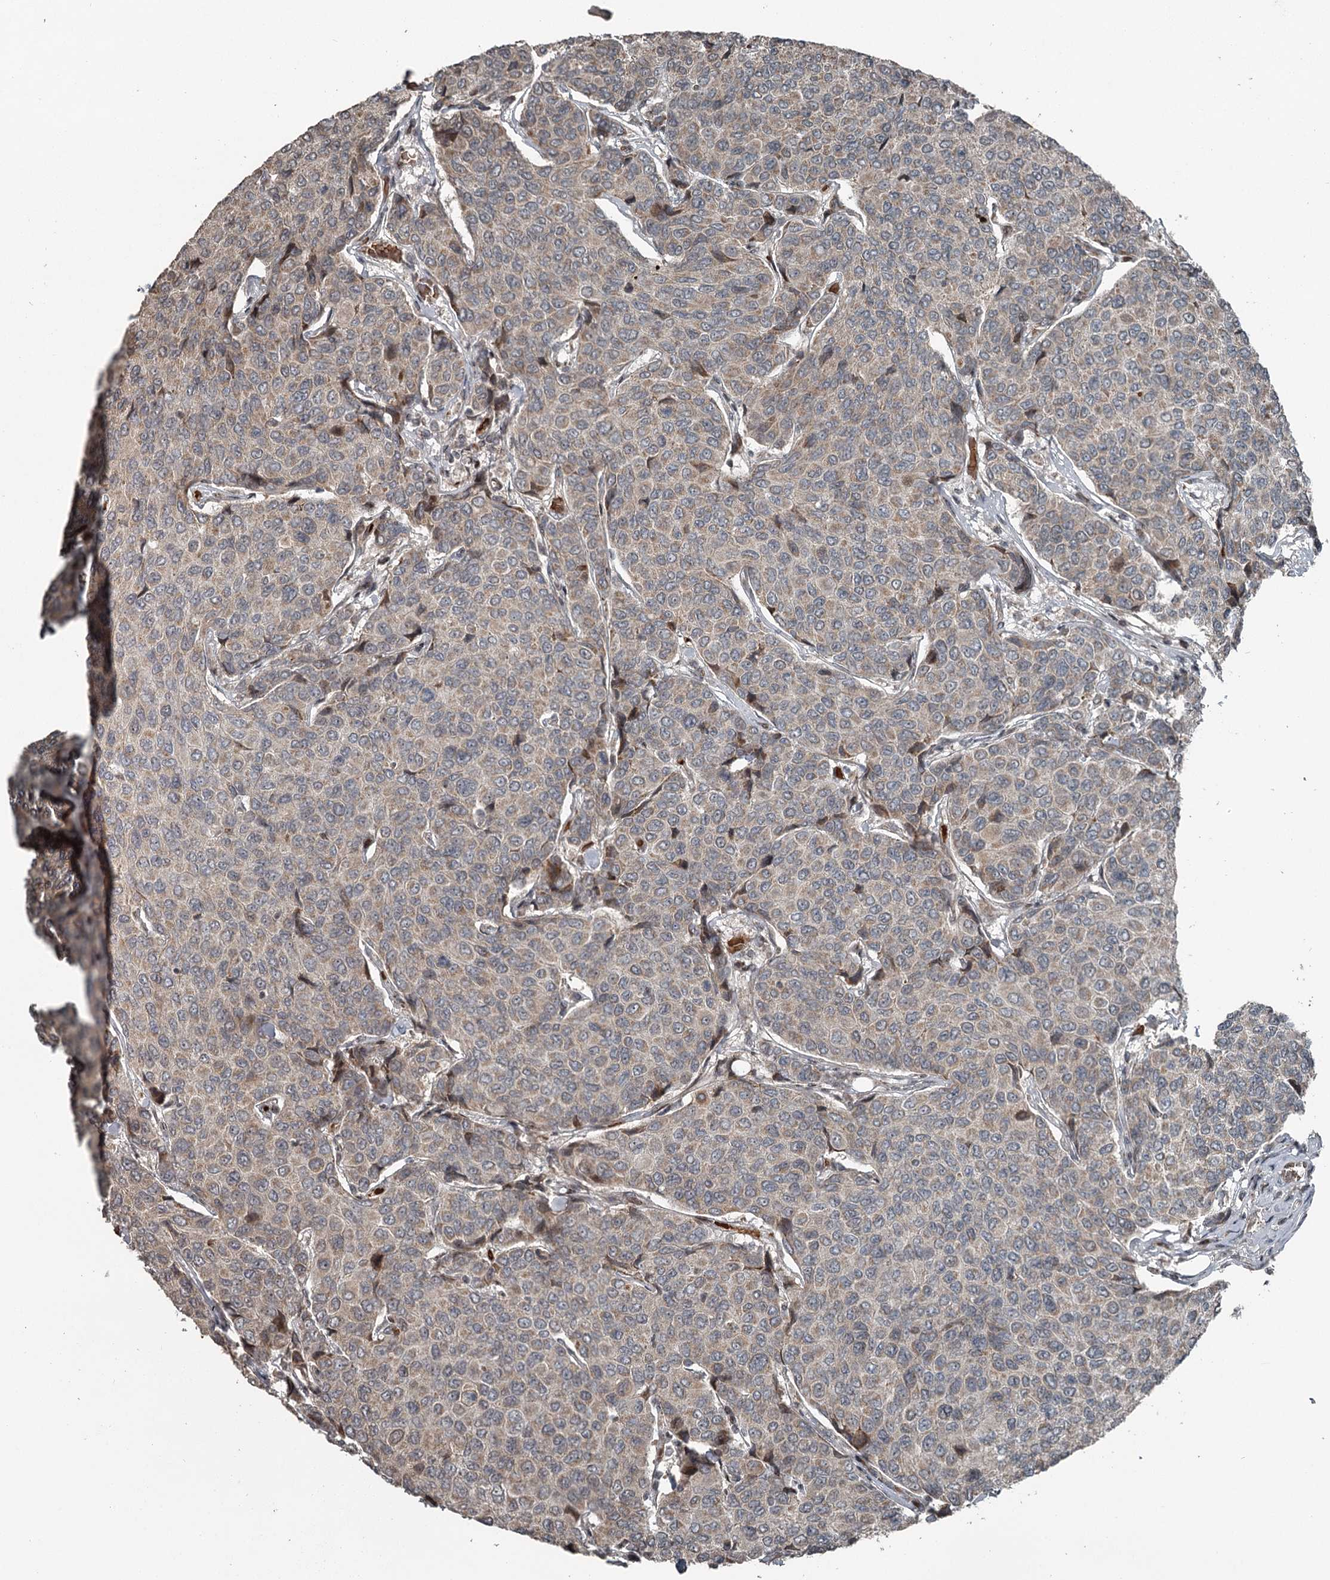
{"staining": {"intensity": "weak", "quantity": "25%-75%", "location": "cytoplasmic/membranous"}, "tissue": "breast cancer", "cell_type": "Tumor cells", "image_type": "cancer", "snomed": [{"axis": "morphology", "description": "Duct carcinoma"}, {"axis": "topography", "description": "Breast"}], "caption": "Protein expression analysis of breast infiltrating ductal carcinoma demonstrates weak cytoplasmic/membranous staining in approximately 25%-75% of tumor cells.", "gene": "RASSF8", "patient": {"sex": "female", "age": 55}}